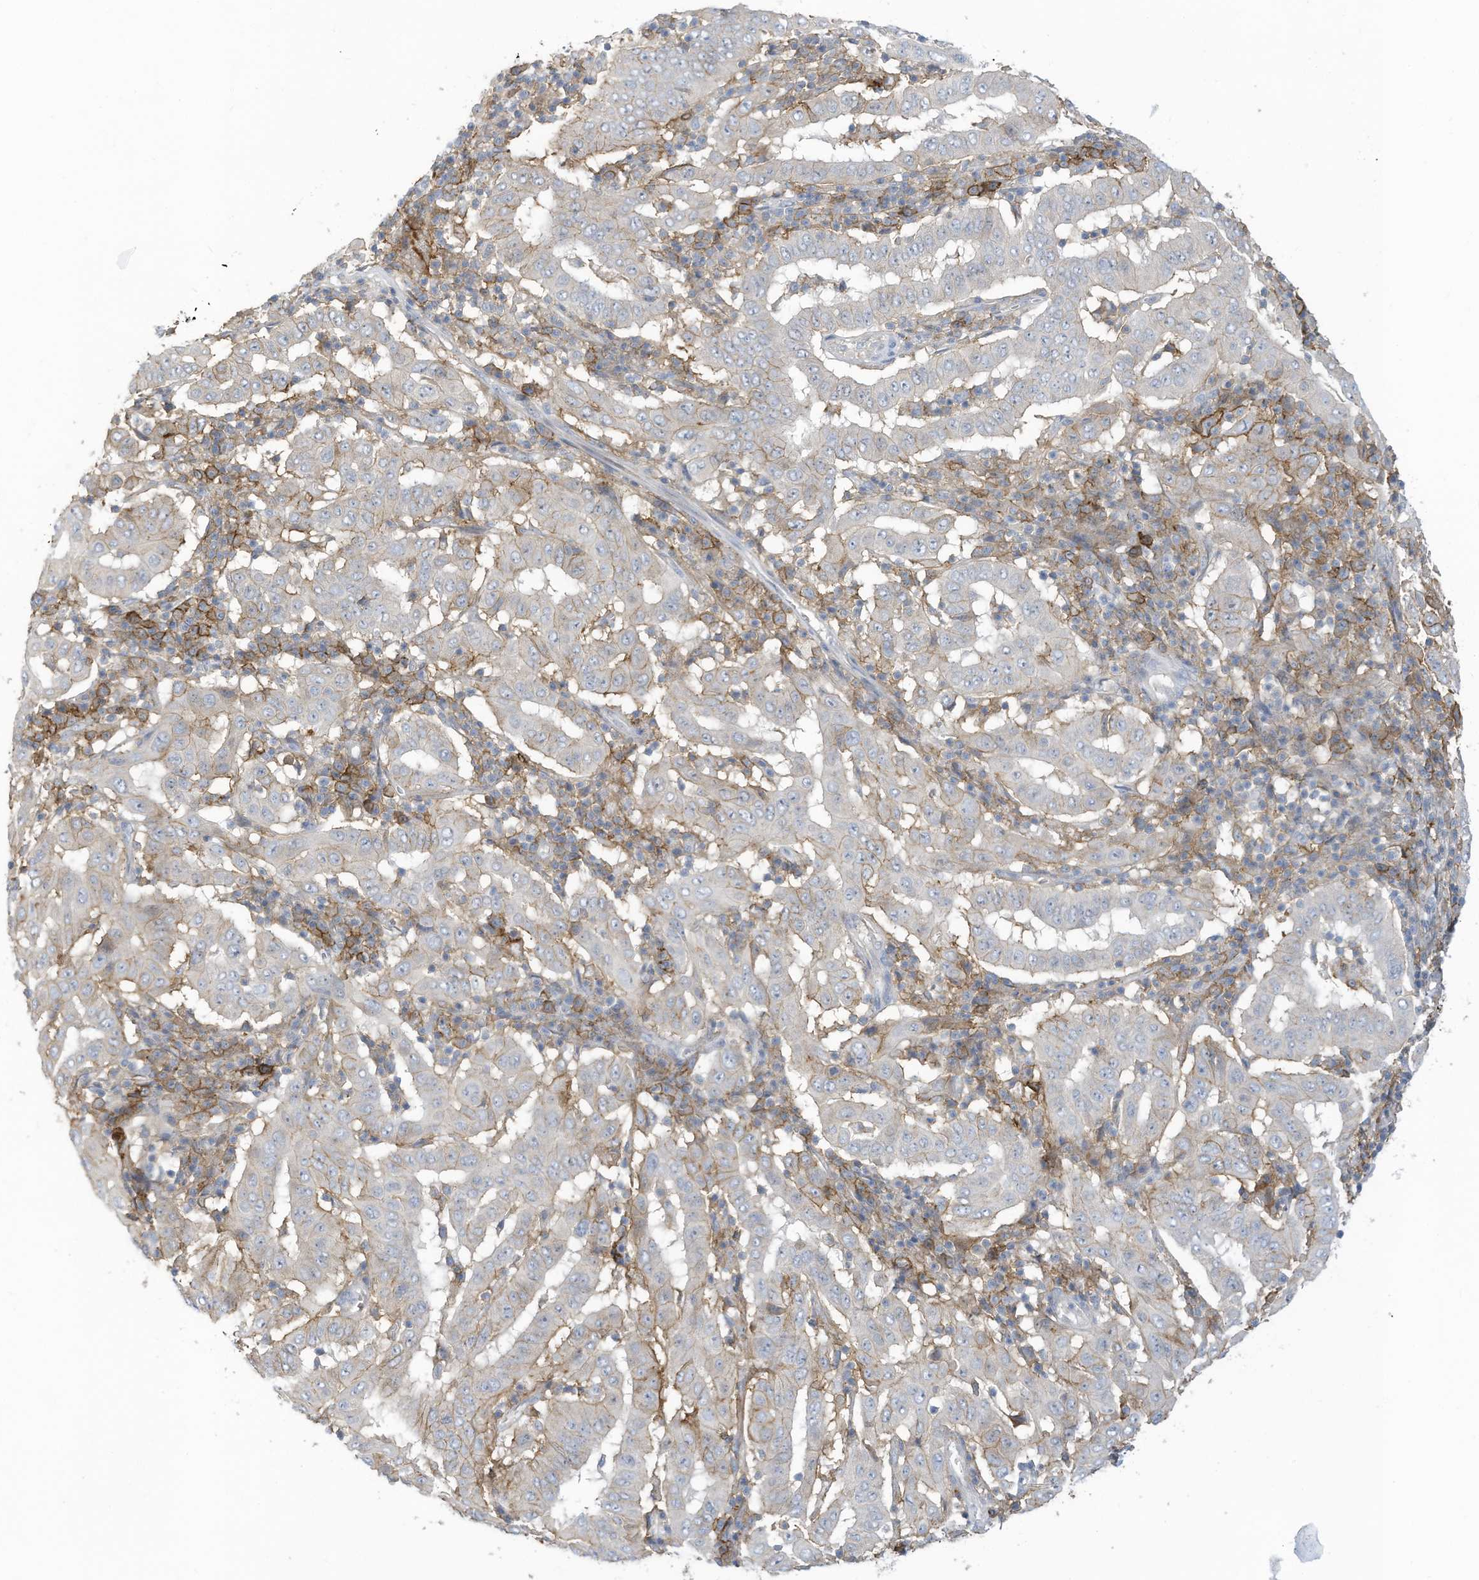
{"staining": {"intensity": "weak", "quantity": "25%-75%", "location": "cytoplasmic/membranous"}, "tissue": "pancreatic cancer", "cell_type": "Tumor cells", "image_type": "cancer", "snomed": [{"axis": "morphology", "description": "Adenocarcinoma, NOS"}, {"axis": "topography", "description": "Pancreas"}], "caption": "The histopathology image reveals a brown stain indicating the presence of a protein in the cytoplasmic/membranous of tumor cells in pancreatic cancer.", "gene": "SLC1A5", "patient": {"sex": "male", "age": 63}}